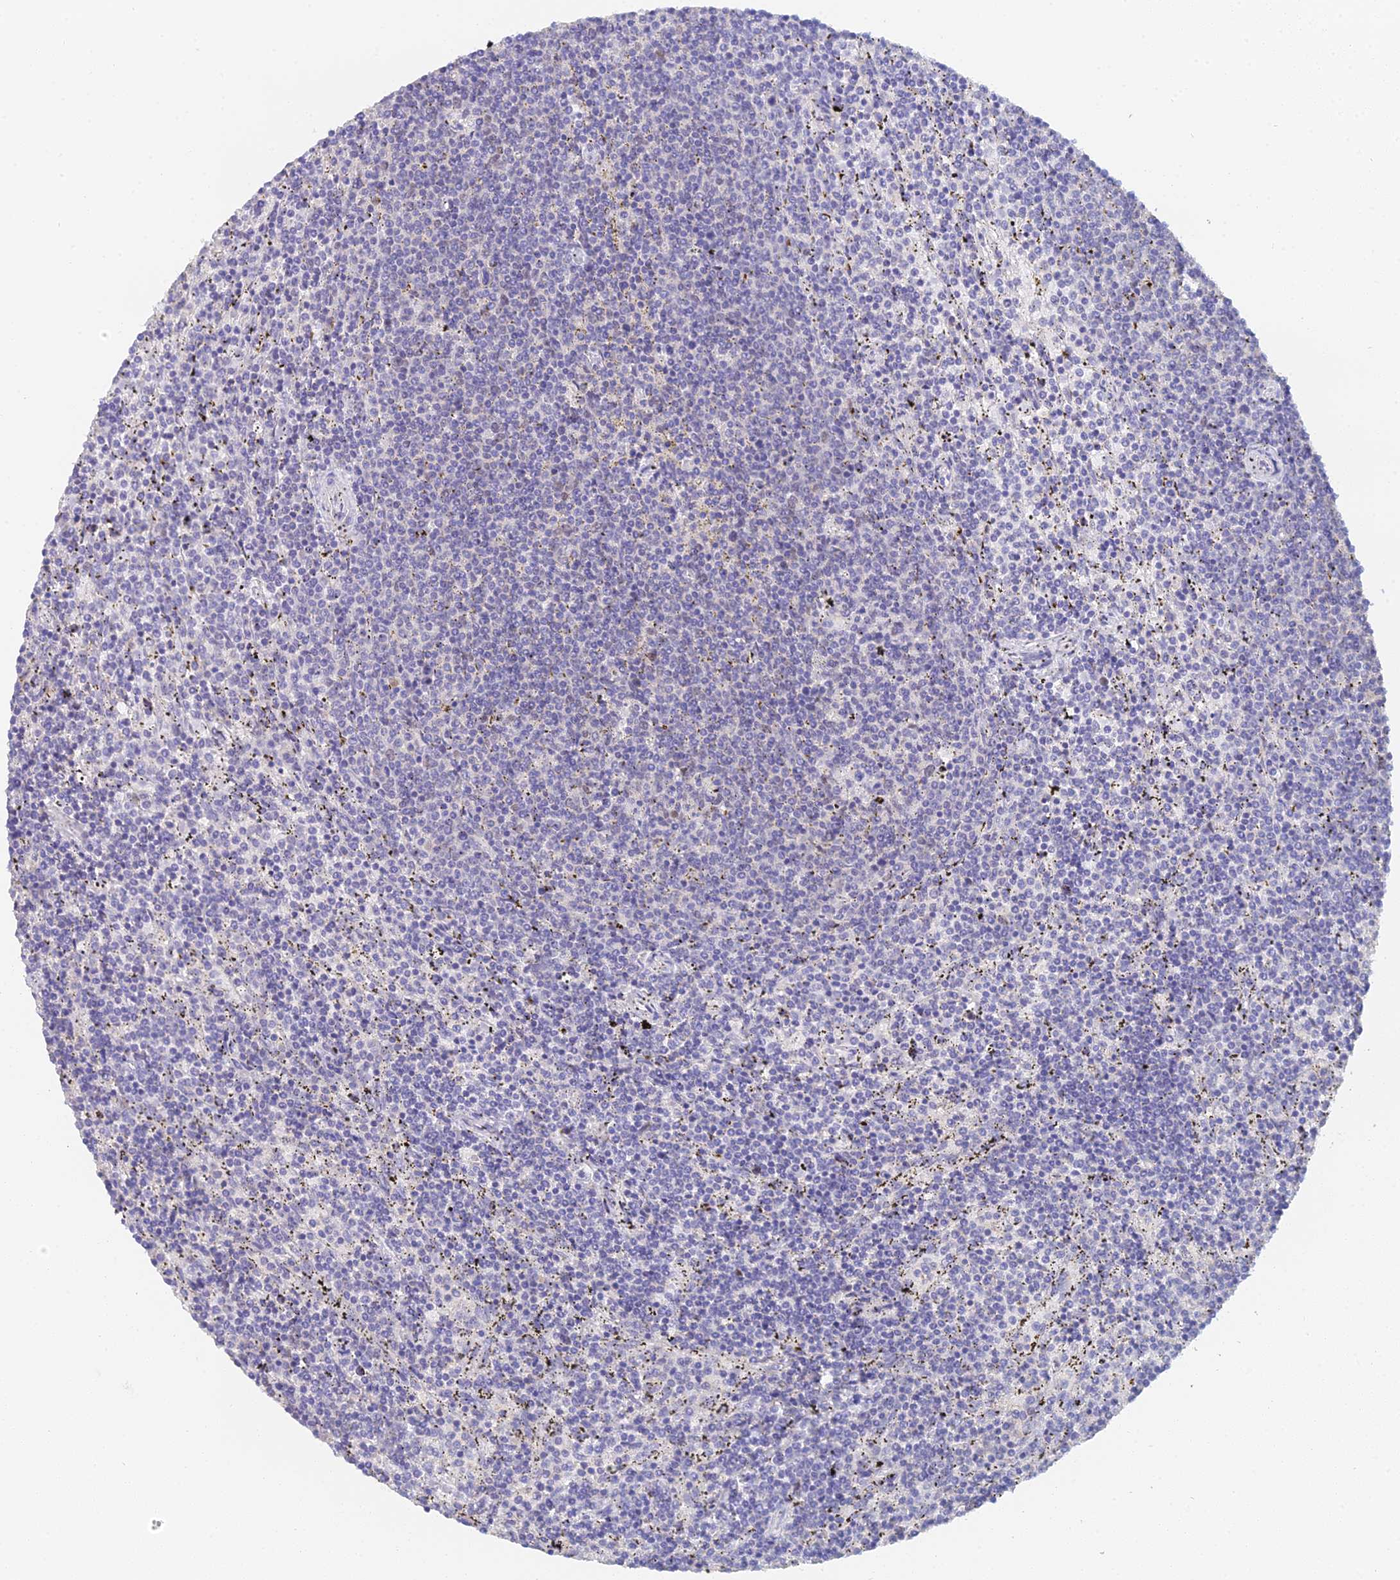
{"staining": {"intensity": "negative", "quantity": "none", "location": "none"}, "tissue": "lymphoma", "cell_type": "Tumor cells", "image_type": "cancer", "snomed": [{"axis": "morphology", "description": "Malignant lymphoma, non-Hodgkin's type, Low grade"}, {"axis": "topography", "description": "Spleen"}], "caption": "A high-resolution image shows IHC staining of lymphoma, which exhibits no significant positivity in tumor cells. (DAB immunohistochemistry (IHC) with hematoxylin counter stain).", "gene": "MCM2", "patient": {"sex": "female", "age": 50}}